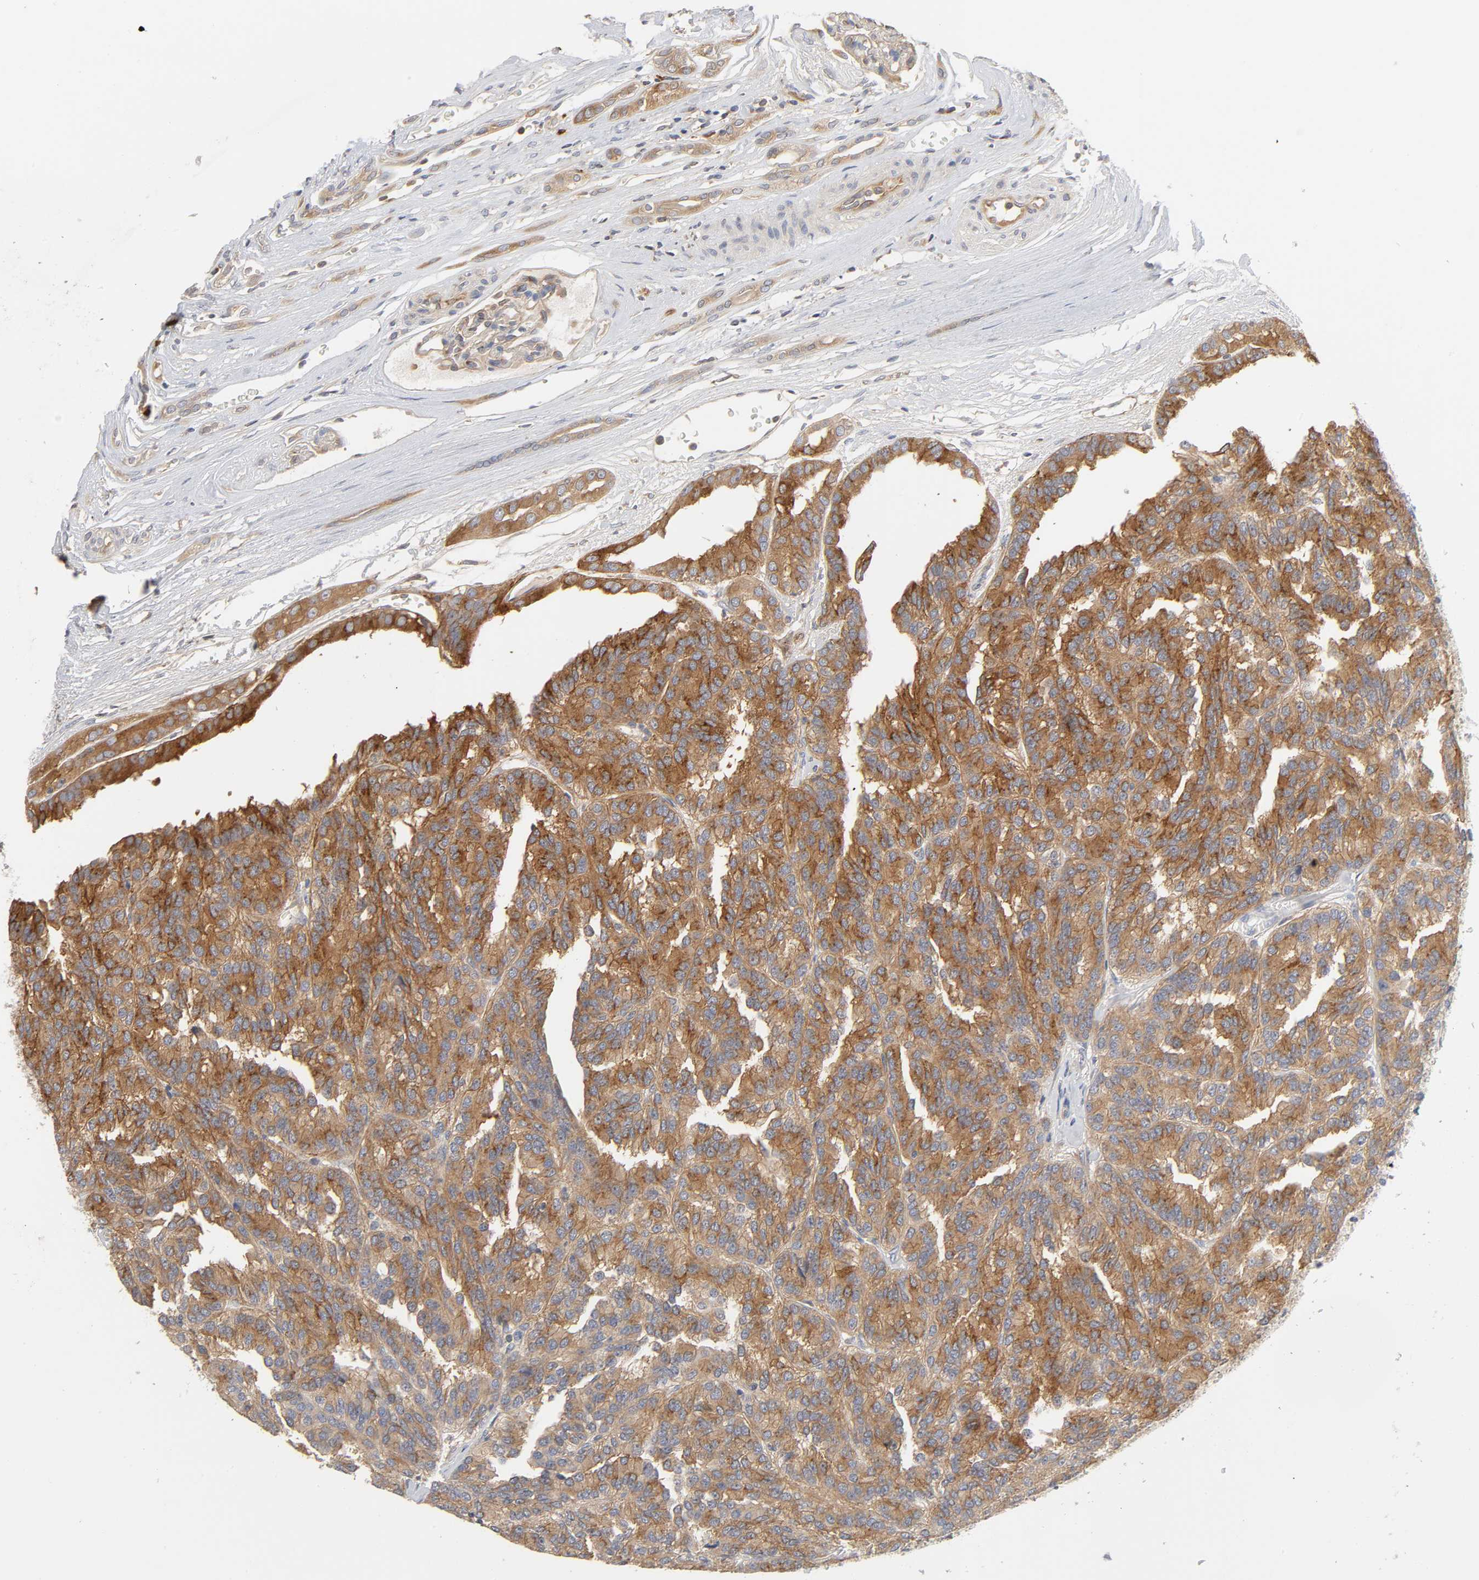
{"staining": {"intensity": "moderate", "quantity": ">75%", "location": "cytoplasmic/membranous"}, "tissue": "renal cancer", "cell_type": "Tumor cells", "image_type": "cancer", "snomed": [{"axis": "morphology", "description": "Adenocarcinoma, NOS"}, {"axis": "topography", "description": "Kidney"}], "caption": "IHC image of neoplastic tissue: renal adenocarcinoma stained using IHC demonstrates medium levels of moderate protein expression localized specifically in the cytoplasmic/membranous of tumor cells, appearing as a cytoplasmic/membranous brown color.", "gene": "SCHIP1", "patient": {"sex": "male", "age": 46}}